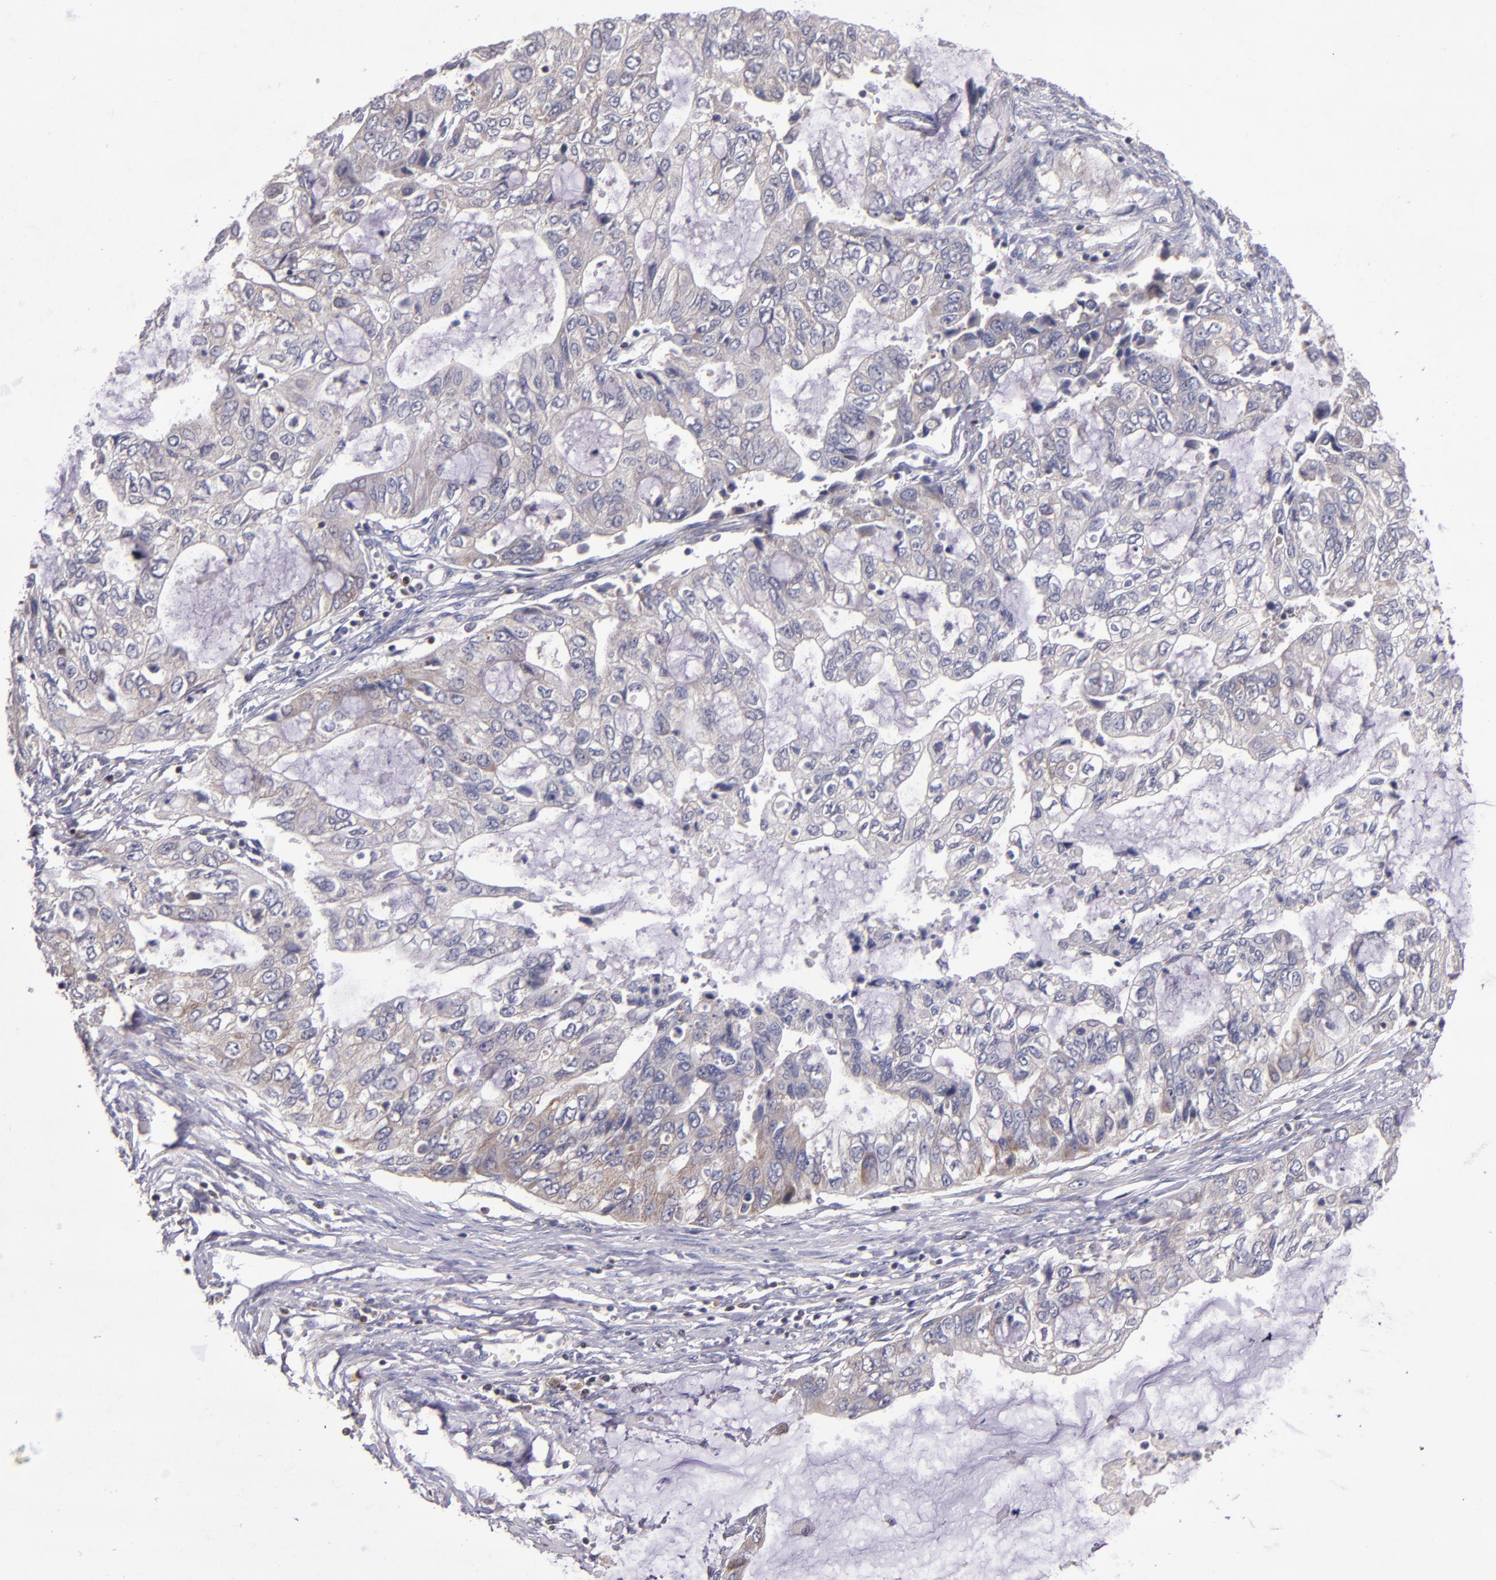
{"staining": {"intensity": "moderate", "quantity": ">75%", "location": "cytoplasmic/membranous"}, "tissue": "stomach cancer", "cell_type": "Tumor cells", "image_type": "cancer", "snomed": [{"axis": "morphology", "description": "Adenocarcinoma, NOS"}, {"axis": "topography", "description": "Stomach, upper"}], "caption": "Stomach cancer stained with DAB immunohistochemistry (IHC) displays medium levels of moderate cytoplasmic/membranous positivity in approximately >75% of tumor cells. (brown staining indicates protein expression, while blue staining denotes nuclei).", "gene": "EIF4ENIF1", "patient": {"sex": "female", "age": 52}}